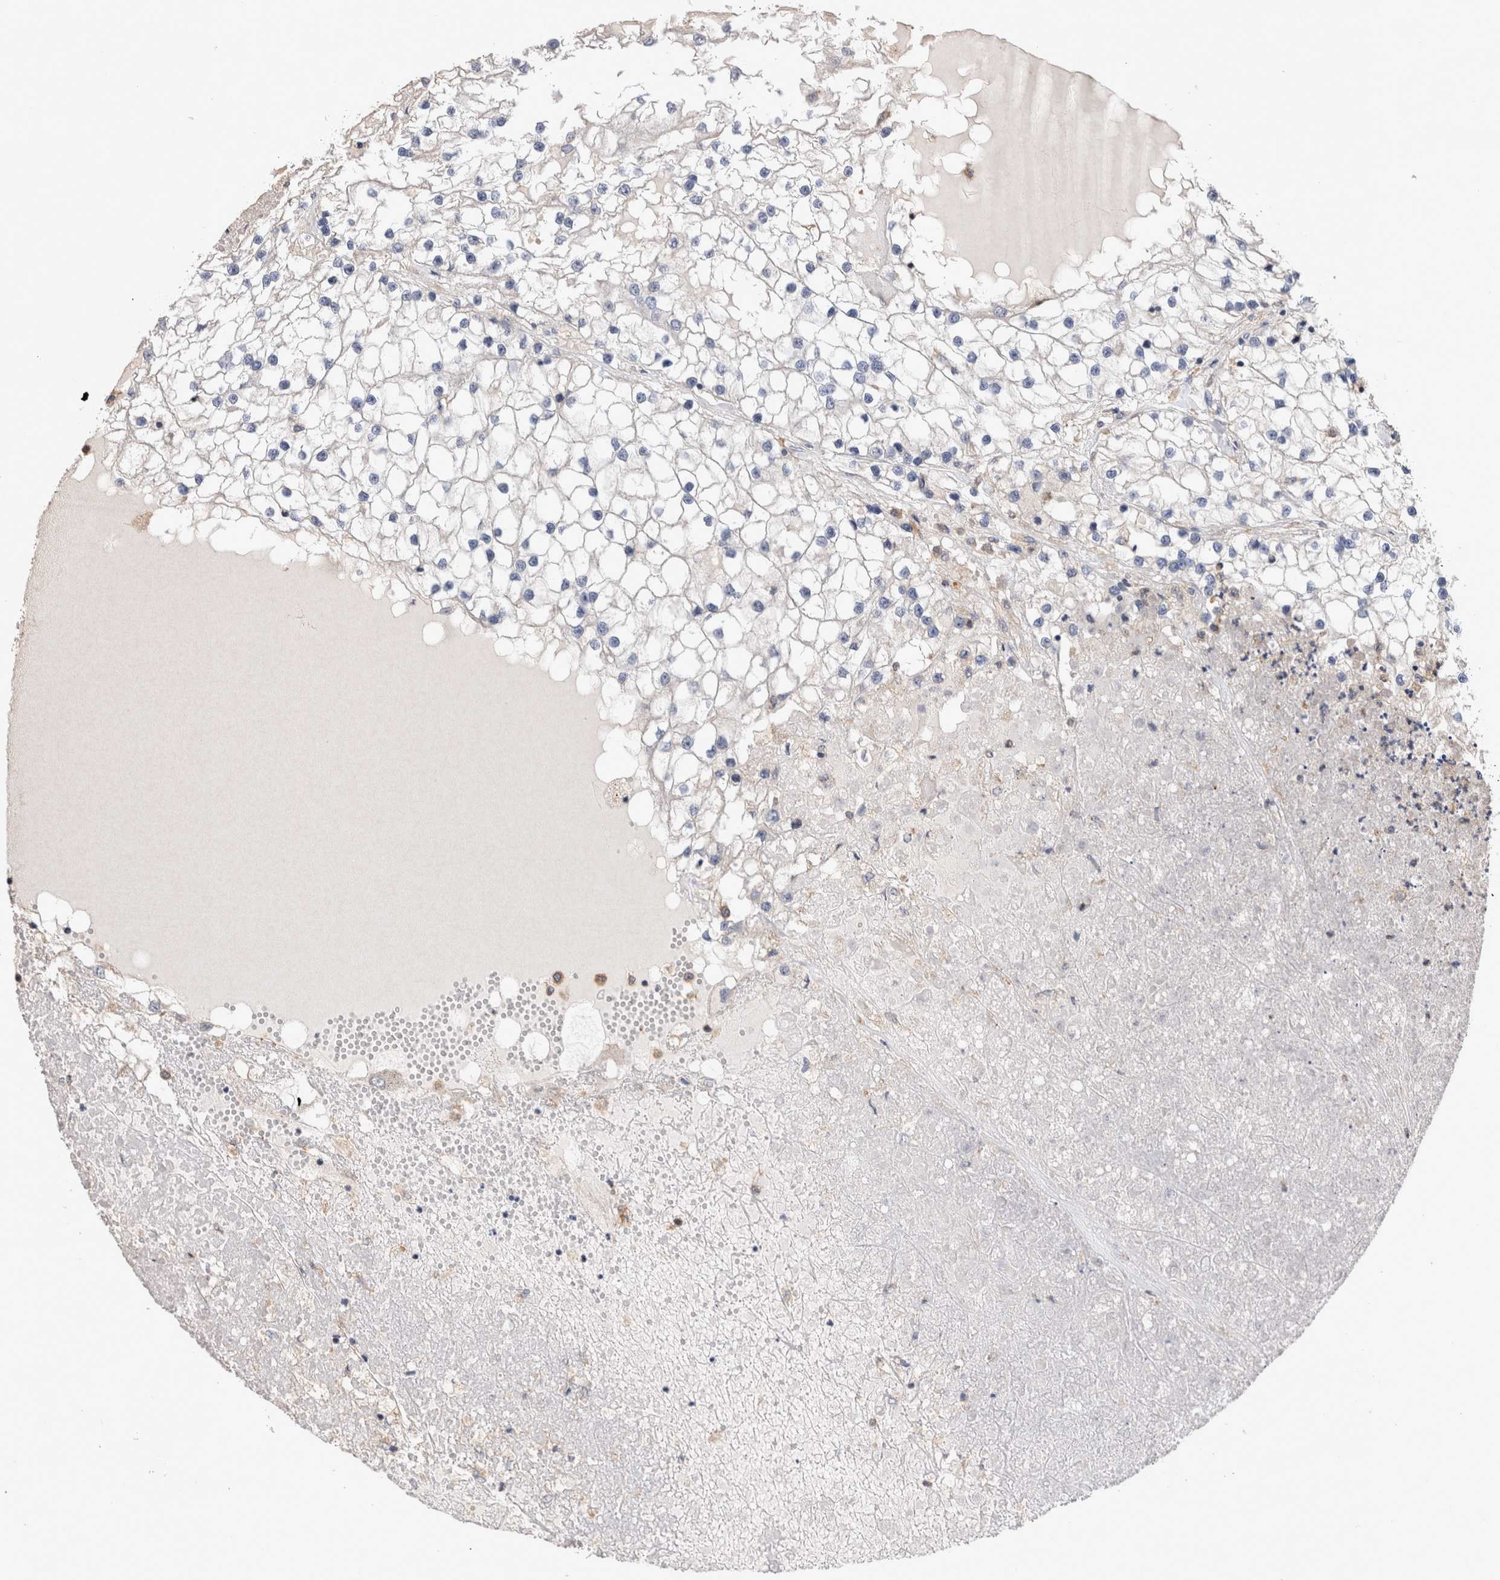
{"staining": {"intensity": "negative", "quantity": "none", "location": "none"}, "tissue": "renal cancer", "cell_type": "Tumor cells", "image_type": "cancer", "snomed": [{"axis": "morphology", "description": "Adenocarcinoma, NOS"}, {"axis": "topography", "description": "Kidney"}], "caption": "High power microscopy histopathology image of an immunohistochemistry photomicrograph of adenocarcinoma (renal), revealing no significant expression in tumor cells.", "gene": "BNIP2", "patient": {"sex": "male", "age": 68}}